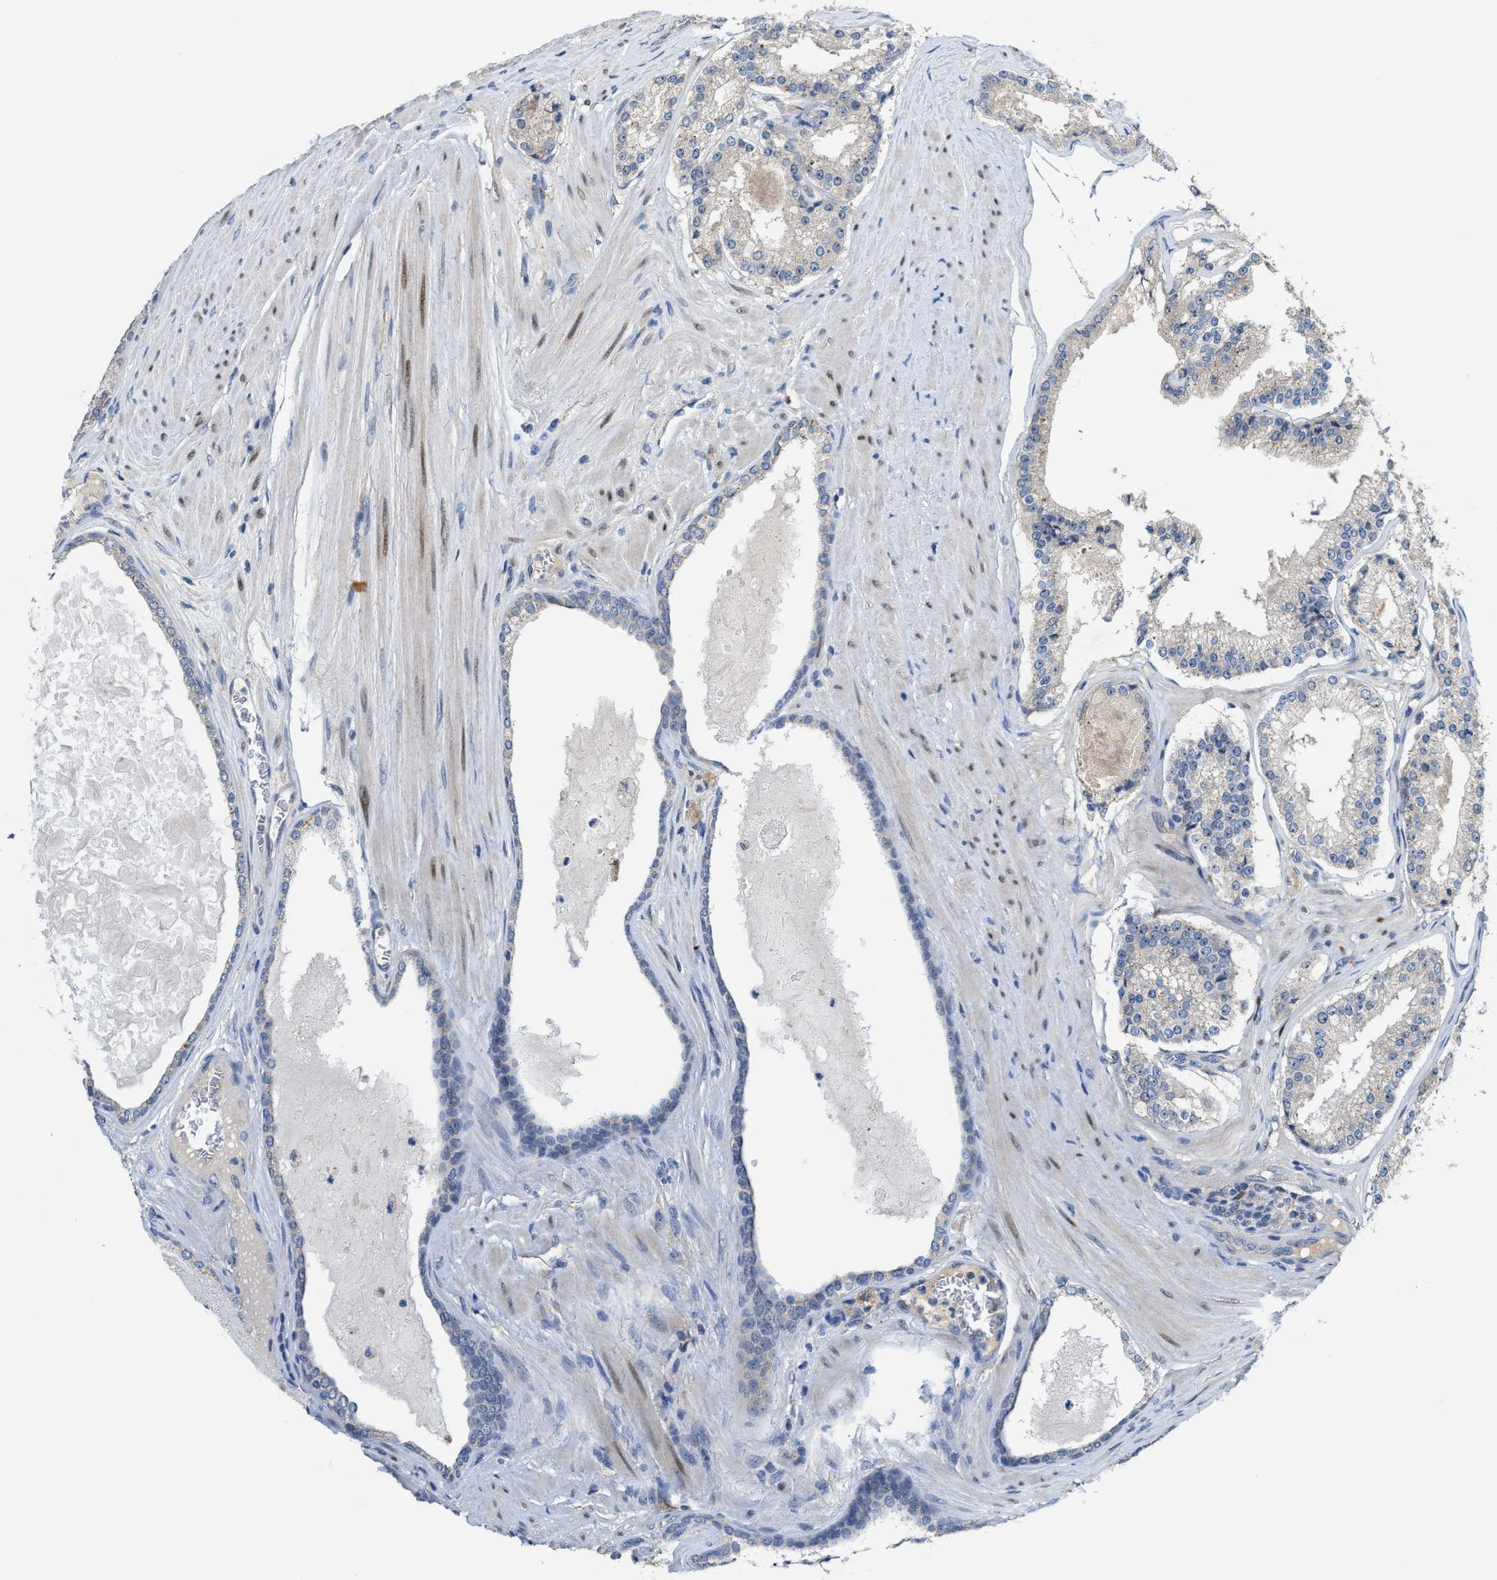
{"staining": {"intensity": "negative", "quantity": "none", "location": "none"}, "tissue": "prostate cancer", "cell_type": "Tumor cells", "image_type": "cancer", "snomed": [{"axis": "morphology", "description": "Adenocarcinoma, Low grade"}, {"axis": "topography", "description": "Prostate"}], "caption": "High magnification brightfield microscopy of adenocarcinoma (low-grade) (prostate) stained with DAB (brown) and counterstained with hematoxylin (blue): tumor cells show no significant expression.", "gene": "ZNF783", "patient": {"sex": "male", "age": 70}}